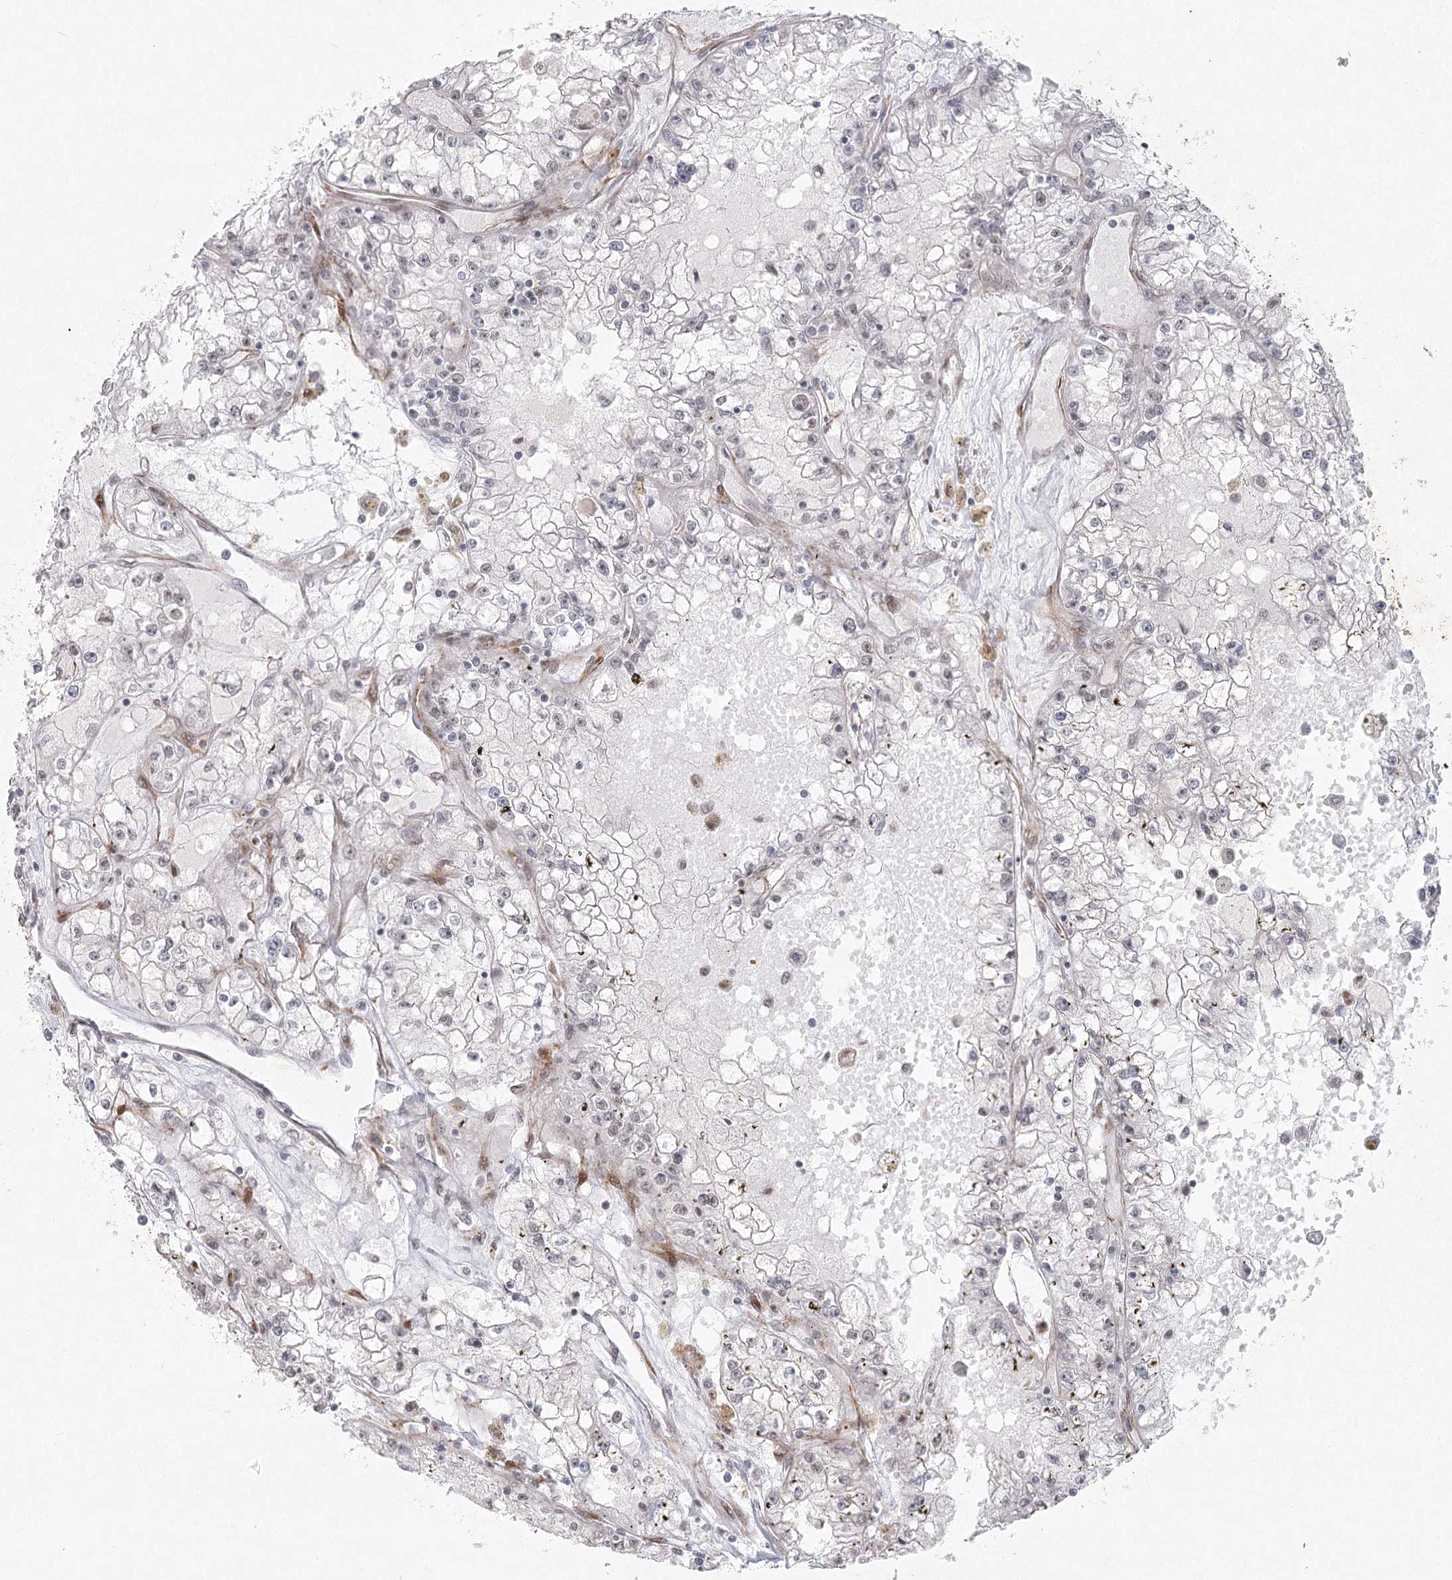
{"staining": {"intensity": "negative", "quantity": "none", "location": "none"}, "tissue": "renal cancer", "cell_type": "Tumor cells", "image_type": "cancer", "snomed": [{"axis": "morphology", "description": "Adenocarcinoma, NOS"}, {"axis": "topography", "description": "Kidney"}], "caption": "This is a histopathology image of immunohistochemistry (IHC) staining of renal adenocarcinoma, which shows no positivity in tumor cells. (Brightfield microscopy of DAB (3,3'-diaminobenzidine) immunohistochemistry at high magnification).", "gene": "U2SURP", "patient": {"sex": "male", "age": 56}}